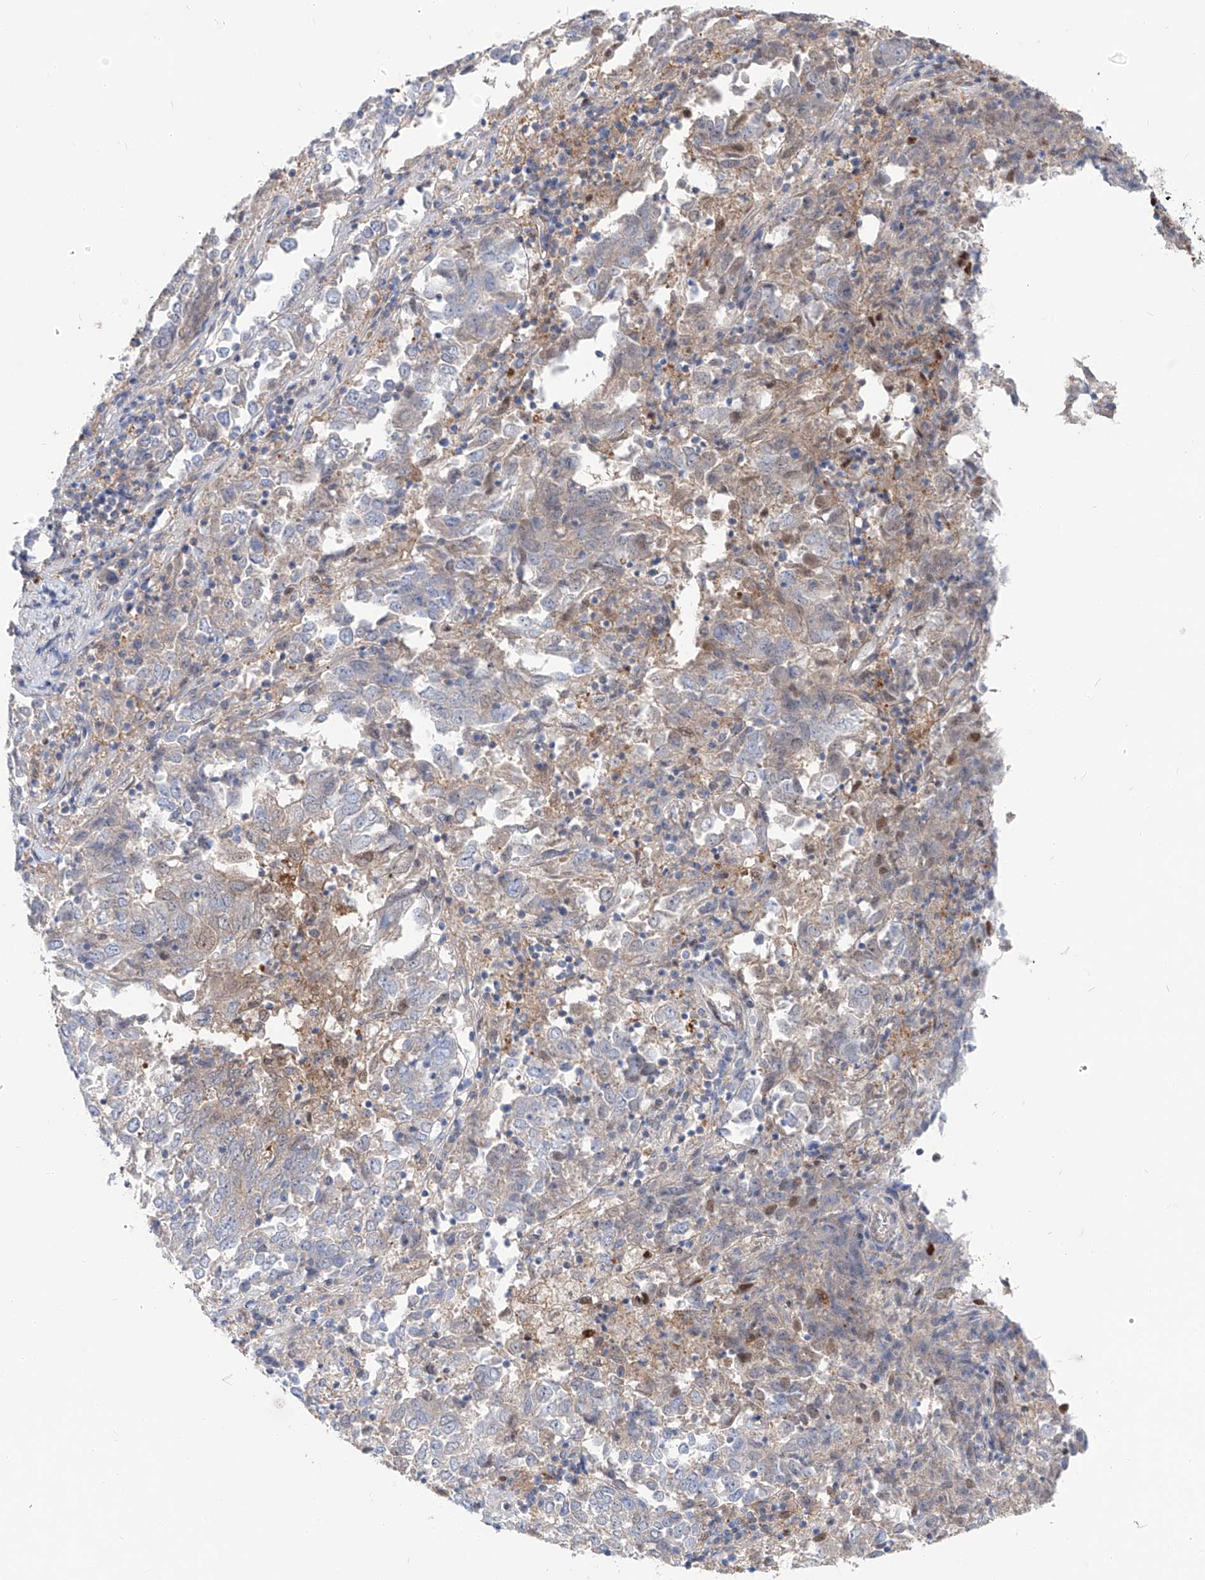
{"staining": {"intensity": "negative", "quantity": "none", "location": "none"}, "tissue": "endometrial cancer", "cell_type": "Tumor cells", "image_type": "cancer", "snomed": [{"axis": "morphology", "description": "Adenocarcinoma, NOS"}, {"axis": "topography", "description": "Endometrium"}], "caption": "This is a photomicrograph of immunohistochemistry (IHC) staining of adenocarcinoma (endometrial), which shows no positivity in tumor cells.", "gene": "UFL1", "patient": {"sex": "female", "age": 80}}